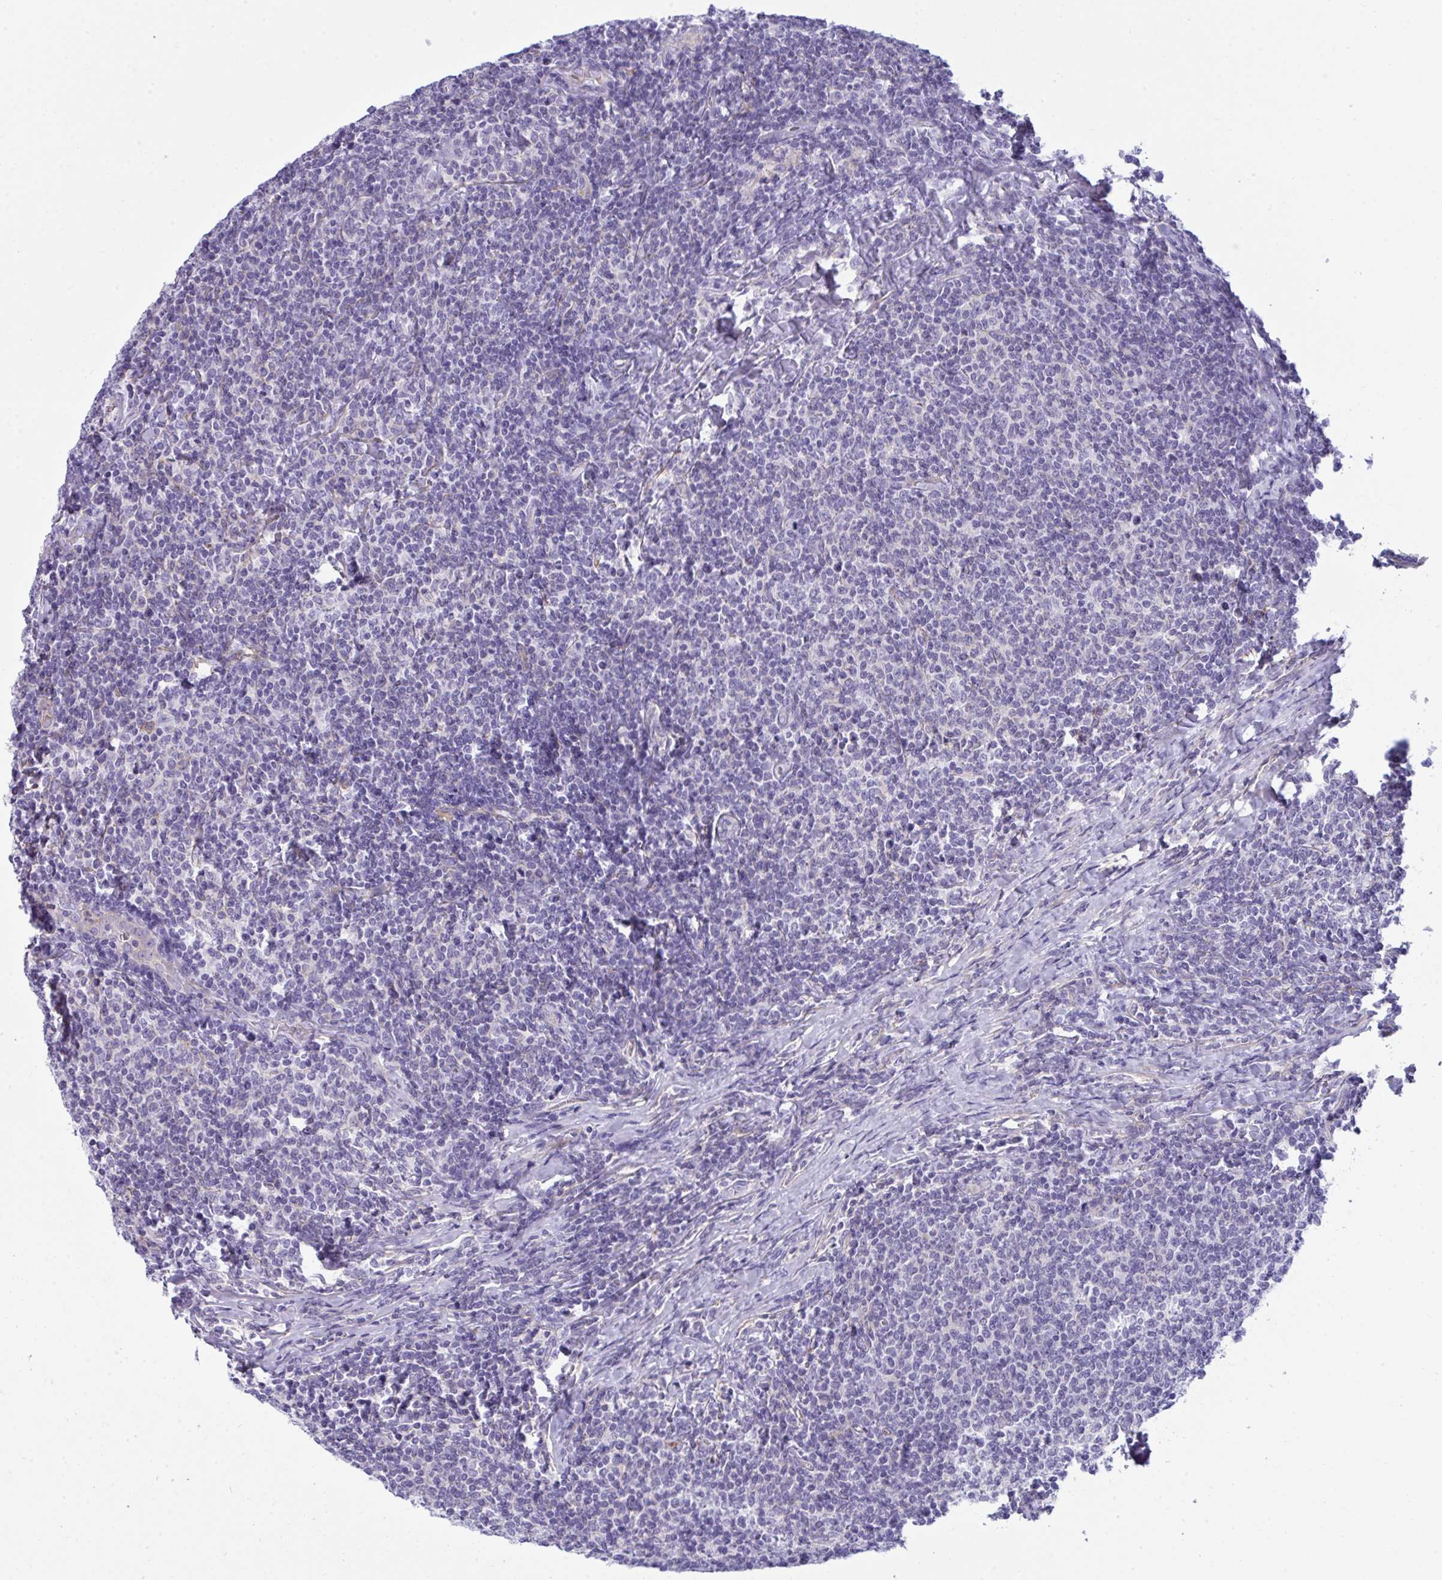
{"staining": {"intensity": "negative", "quantity": "none", "location": "none"}, "tissue": "lymphoma", "cell_type": "Tumor cells", "image_type": "cancer", "snomed": [{"axis": "morphology", "description": "Malignant lymphoma, non-Hodgkin's type, Low grade"}, {"axis": "topography", "description": "Lymph node"}], "caption": "Low-grade malignant lymphoma, non-Hodgkin's type was stained to show a protein in brown. There is no significant staining in tumor cells.", "gene": "MYH10", "patient": {"sex": "male", "age": 52}}